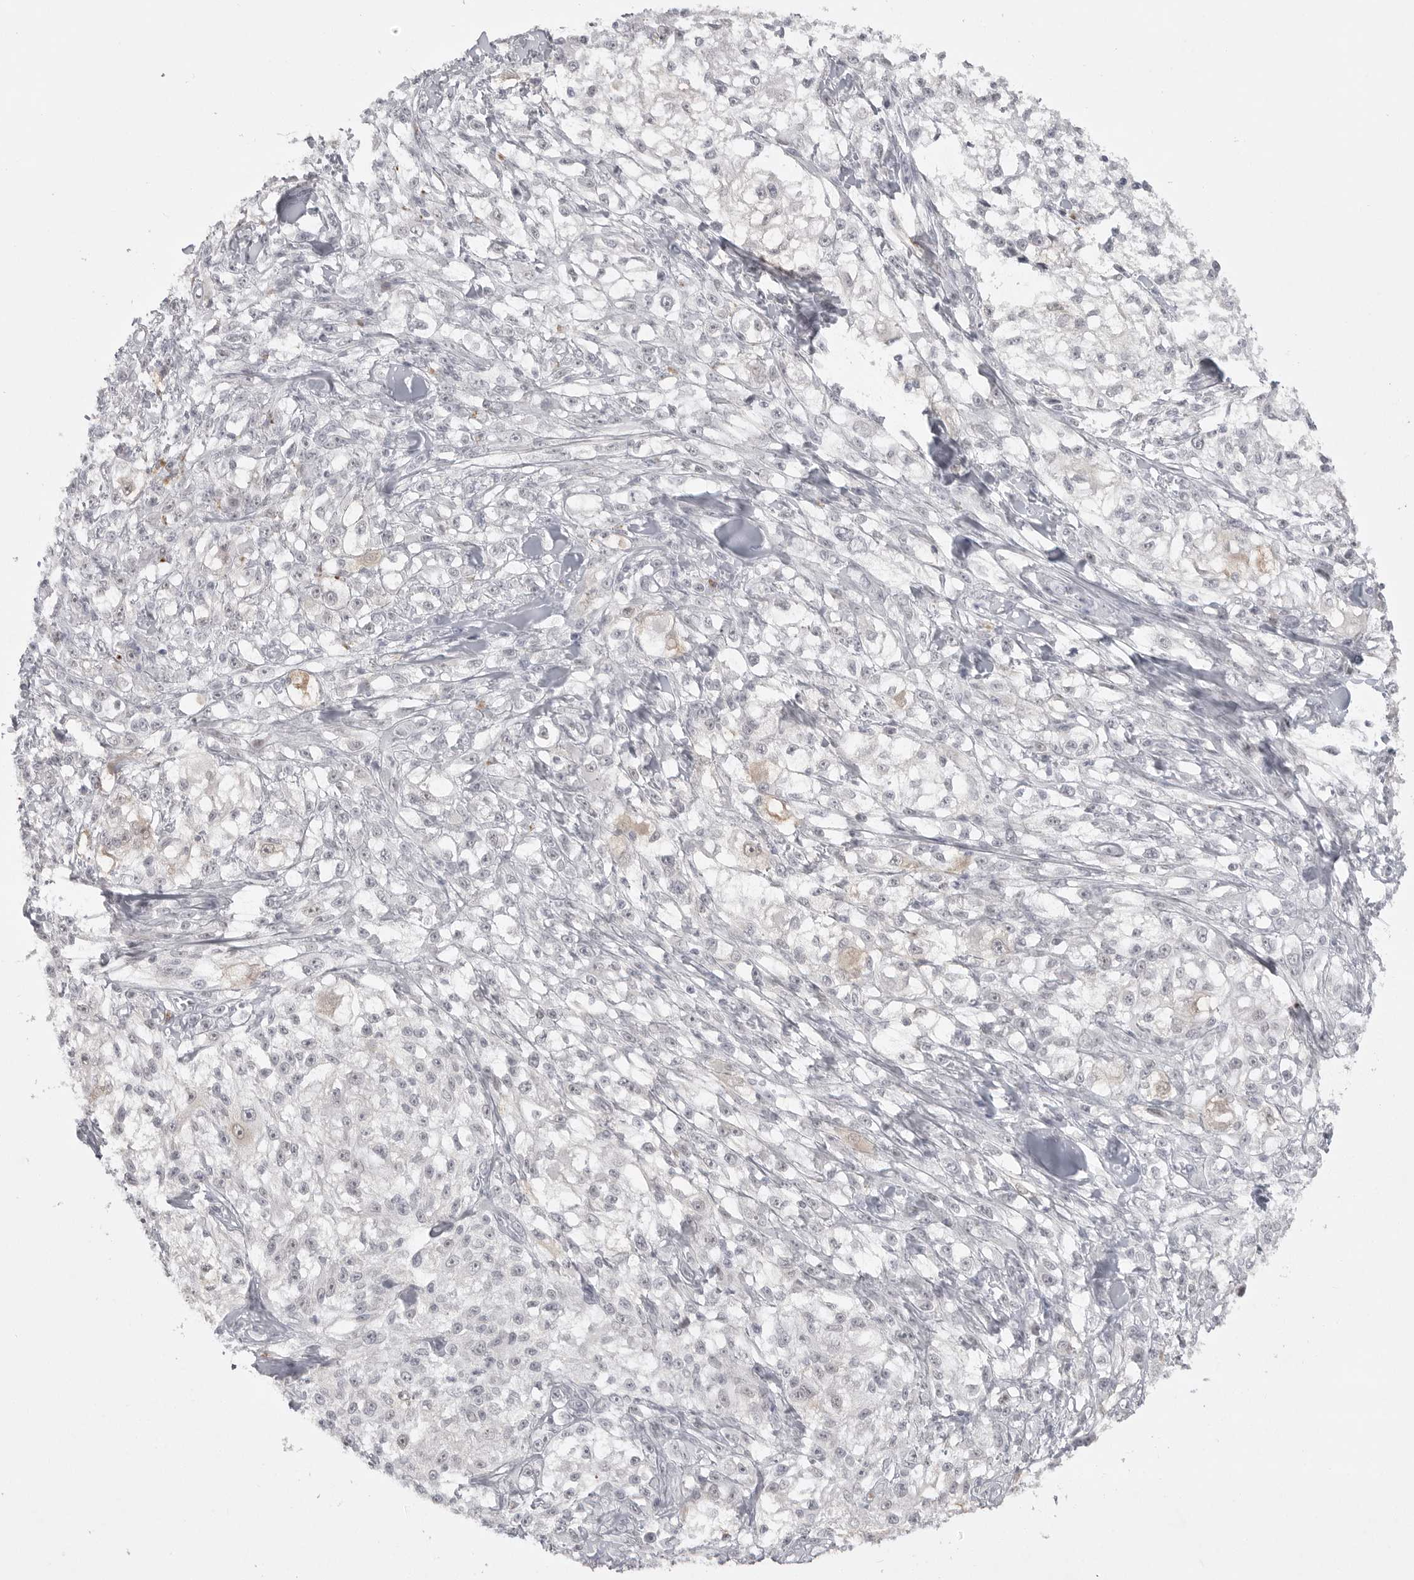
{"staining": {"intensity": "negative", "quantity": "none", "location": "none"}, "tissue": "melanoma", "cell_type": "Tumor cells", "image_type": "cancer", "snomed": [{"axis": "morphology", "description": "Malignant melanoma, NOS"}, {"axis": "topography", "description": "Skin of head"}], "caption": "Tumor cells show no significant protein staining in melanoma. Brightfield microscopy of immunohistochemistry stained with DAB (brown) and hematoxylin (blue), captured at high magnification.", "gene": "TCTN3", "patient": {"sex": "male", "age": 83}}